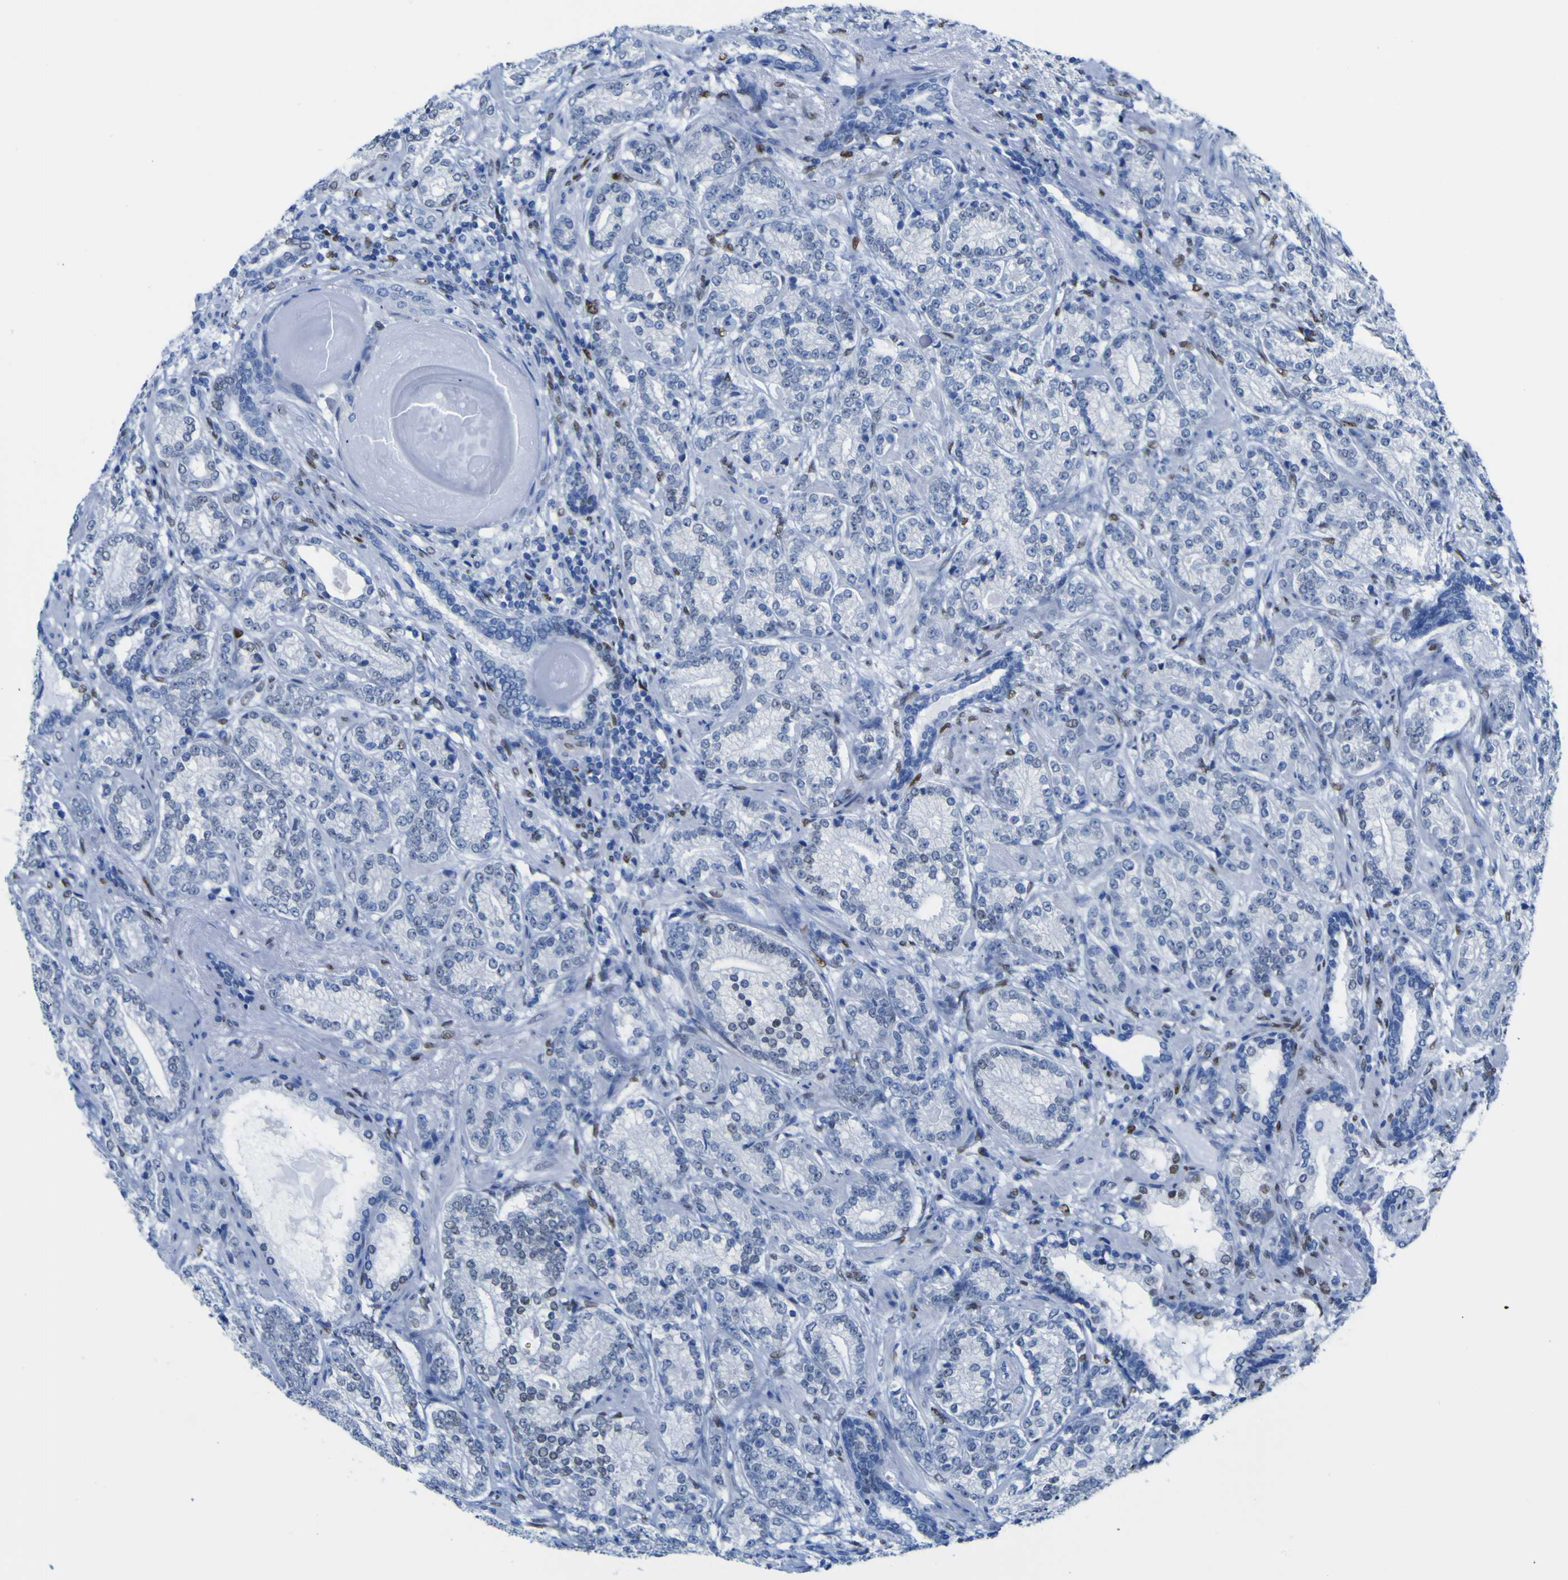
{"staining": {"intensity": "negative", "quantity": "none", "location": "none"}, "tissue": "prostate cancer", "cell_type": "Tumor cells", "image_type": "cancer", "snomed": [{"axis": "morphology", "description": "Adenocarcinoma, High grade"}, {"axis": "topography", "description": "Prostate"}], "caption": "Immunohistochemical staining of human adenocarcinoma (high-grade) (prostate) demonstrates no significant staining in tumor cells. (DAB immunohistochemistry (IHC), high magnification).", "gene": "DACH1", "patient": {"sex": "male", "age": 61}}